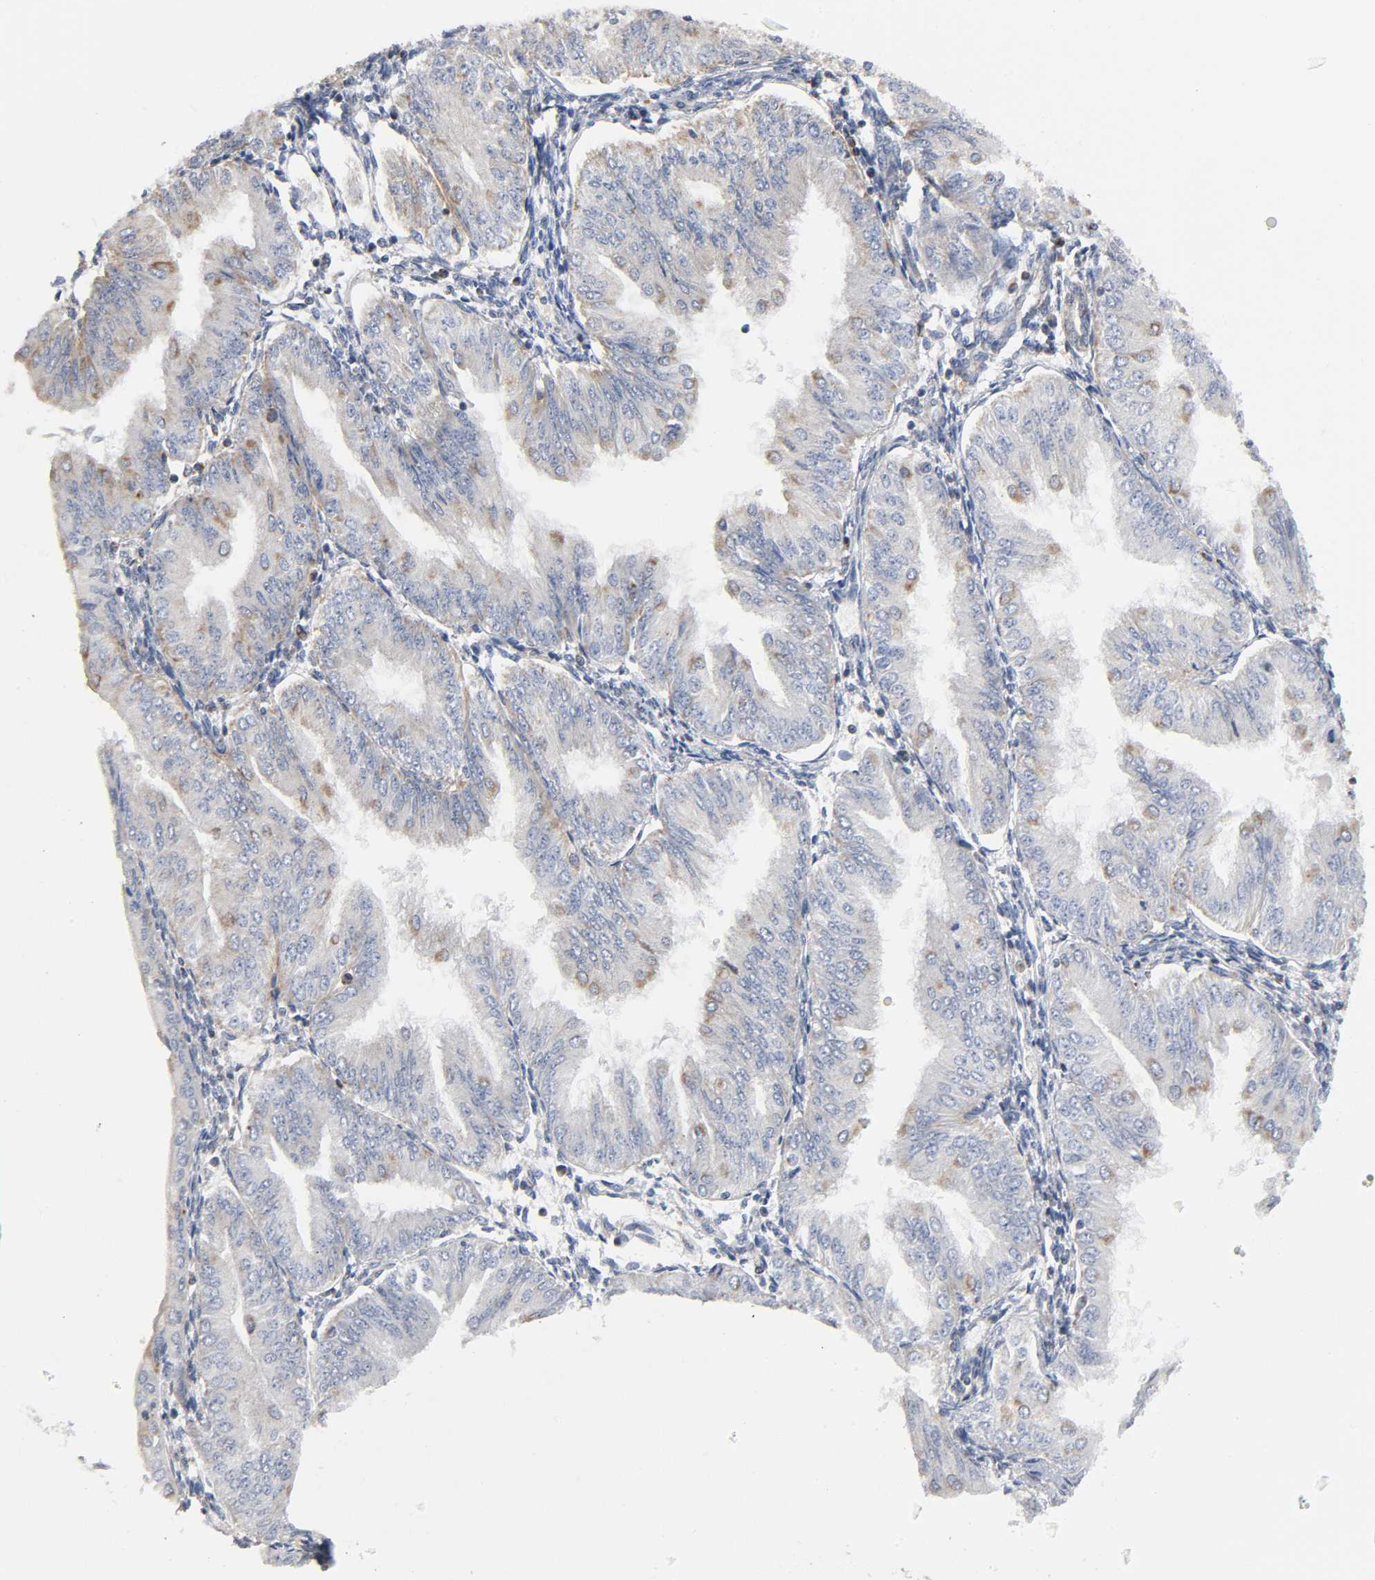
{"staining": {"intensity": "weak", "quantity": "<25%", "location": "cytoplasmic/membranous"}, "tissue": "endometrial cancer", "cell_type": "Tumor cells", "image_type": "cancer", "snomed": [{"axis": "morphology", "description": "Adenocarcinoma, NOS"}, {"axis": "topography", "description": "Endometrium"}], "caption": "Immunohistochemistry (IHC) histopathology image of endometrial cancer (adenocarcinoma) stained for a protein (brown), which reveals no expression in tumor cells. (DAB immunohistochemistry (IHC) with hematoxylin counter stain).", "gene": "BAK1", "patient": {"sex": "female", "age": 53}}